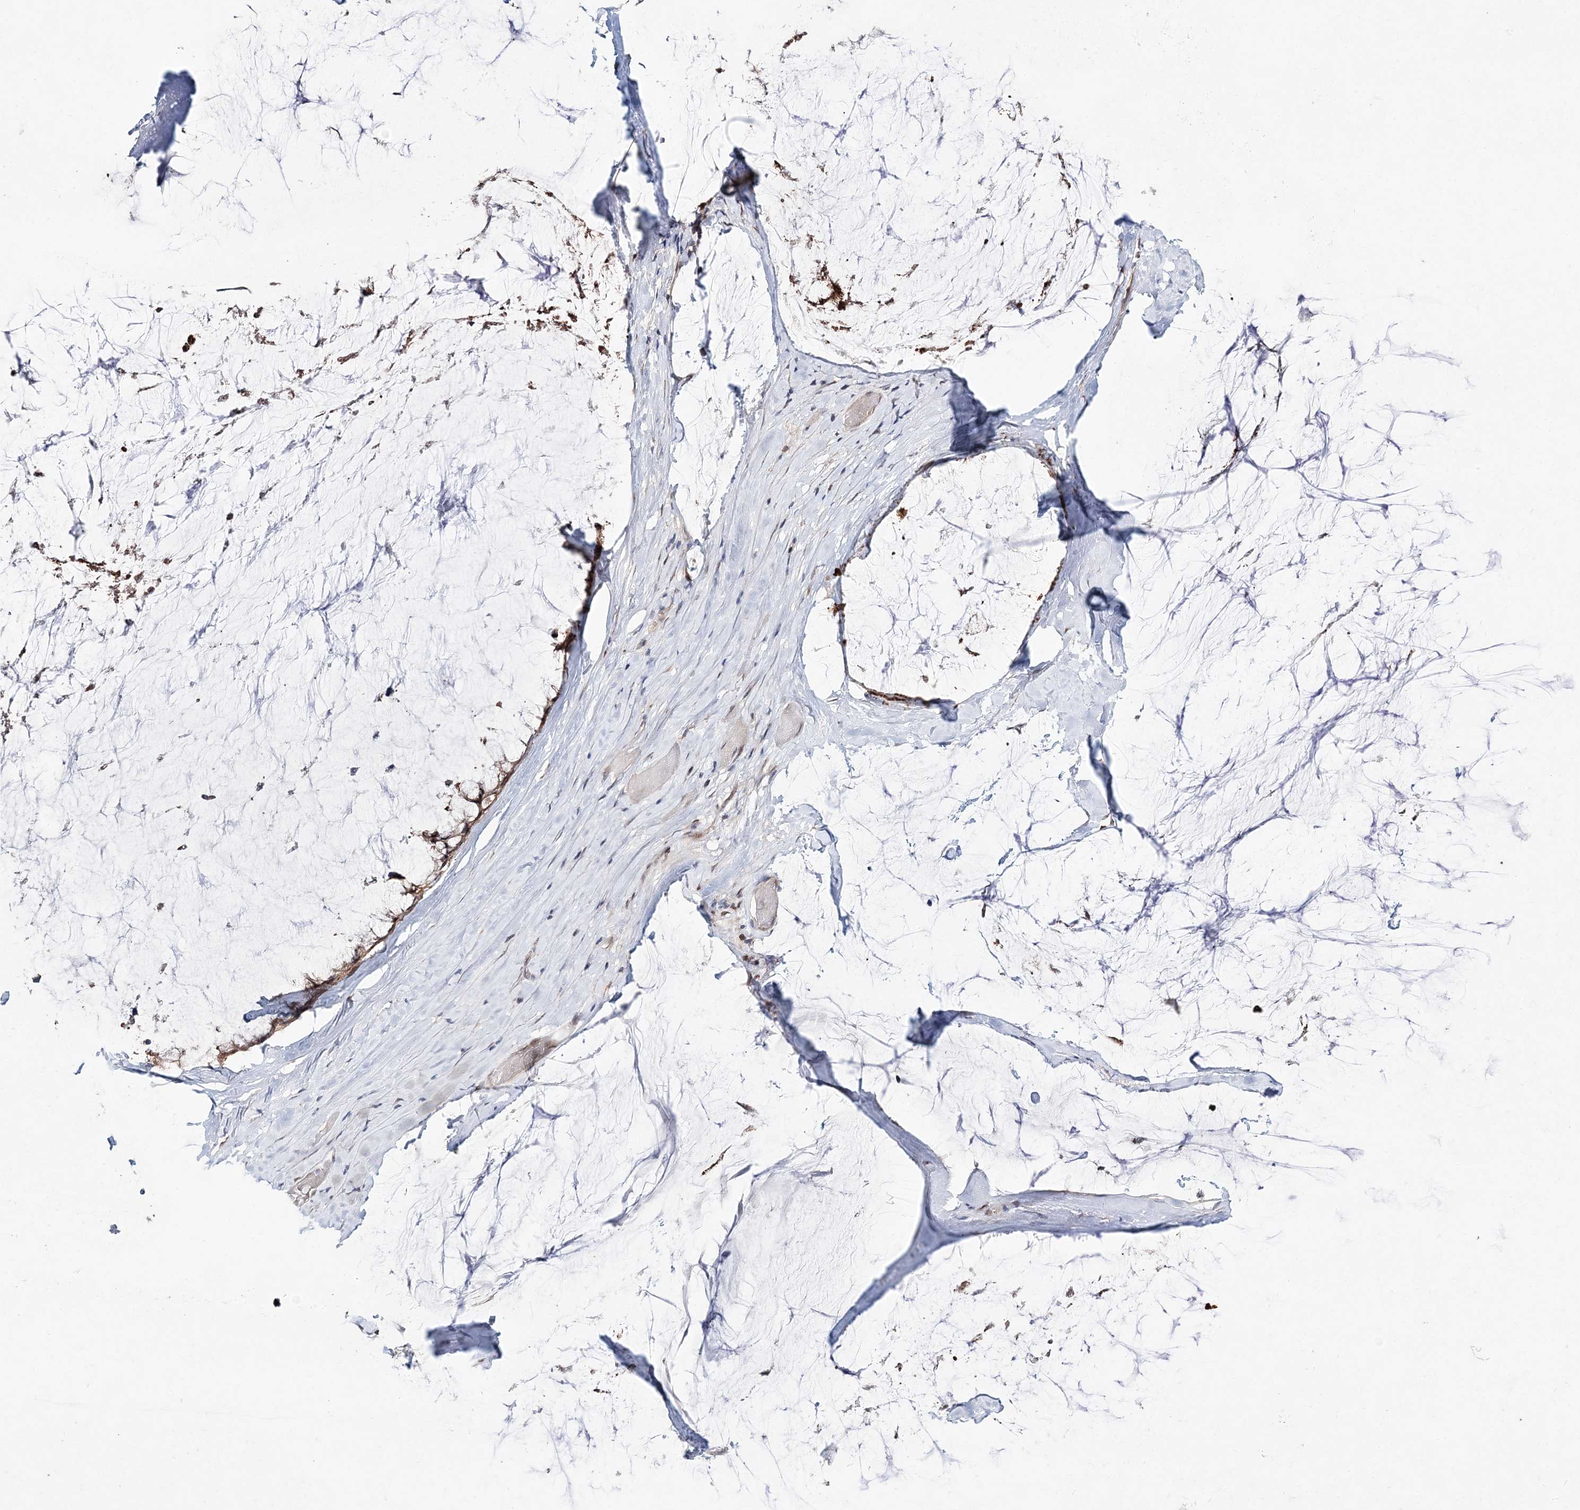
{"staining": {"intensity": "moderate", "quantity": ">75%", "location": "cytoplasmic/membranous"}, "tissue": "ovarian cancer", "cell_type": "Tumor cells", "image_type": "cancer", "snomed": [{"axis": "morphology", "description": "Cystadenocarcinoma, mucinous, NOS"}, {"axis": "topography", "description": "Ovary"}], "caption": "The image shows a brown stain indicating the presence of a protein in the cytoplasmic/membranous of tumor cells in ovarian cancer.", "gene": "NIF3L1", "patient": {"sex": "female", "age": 39}}